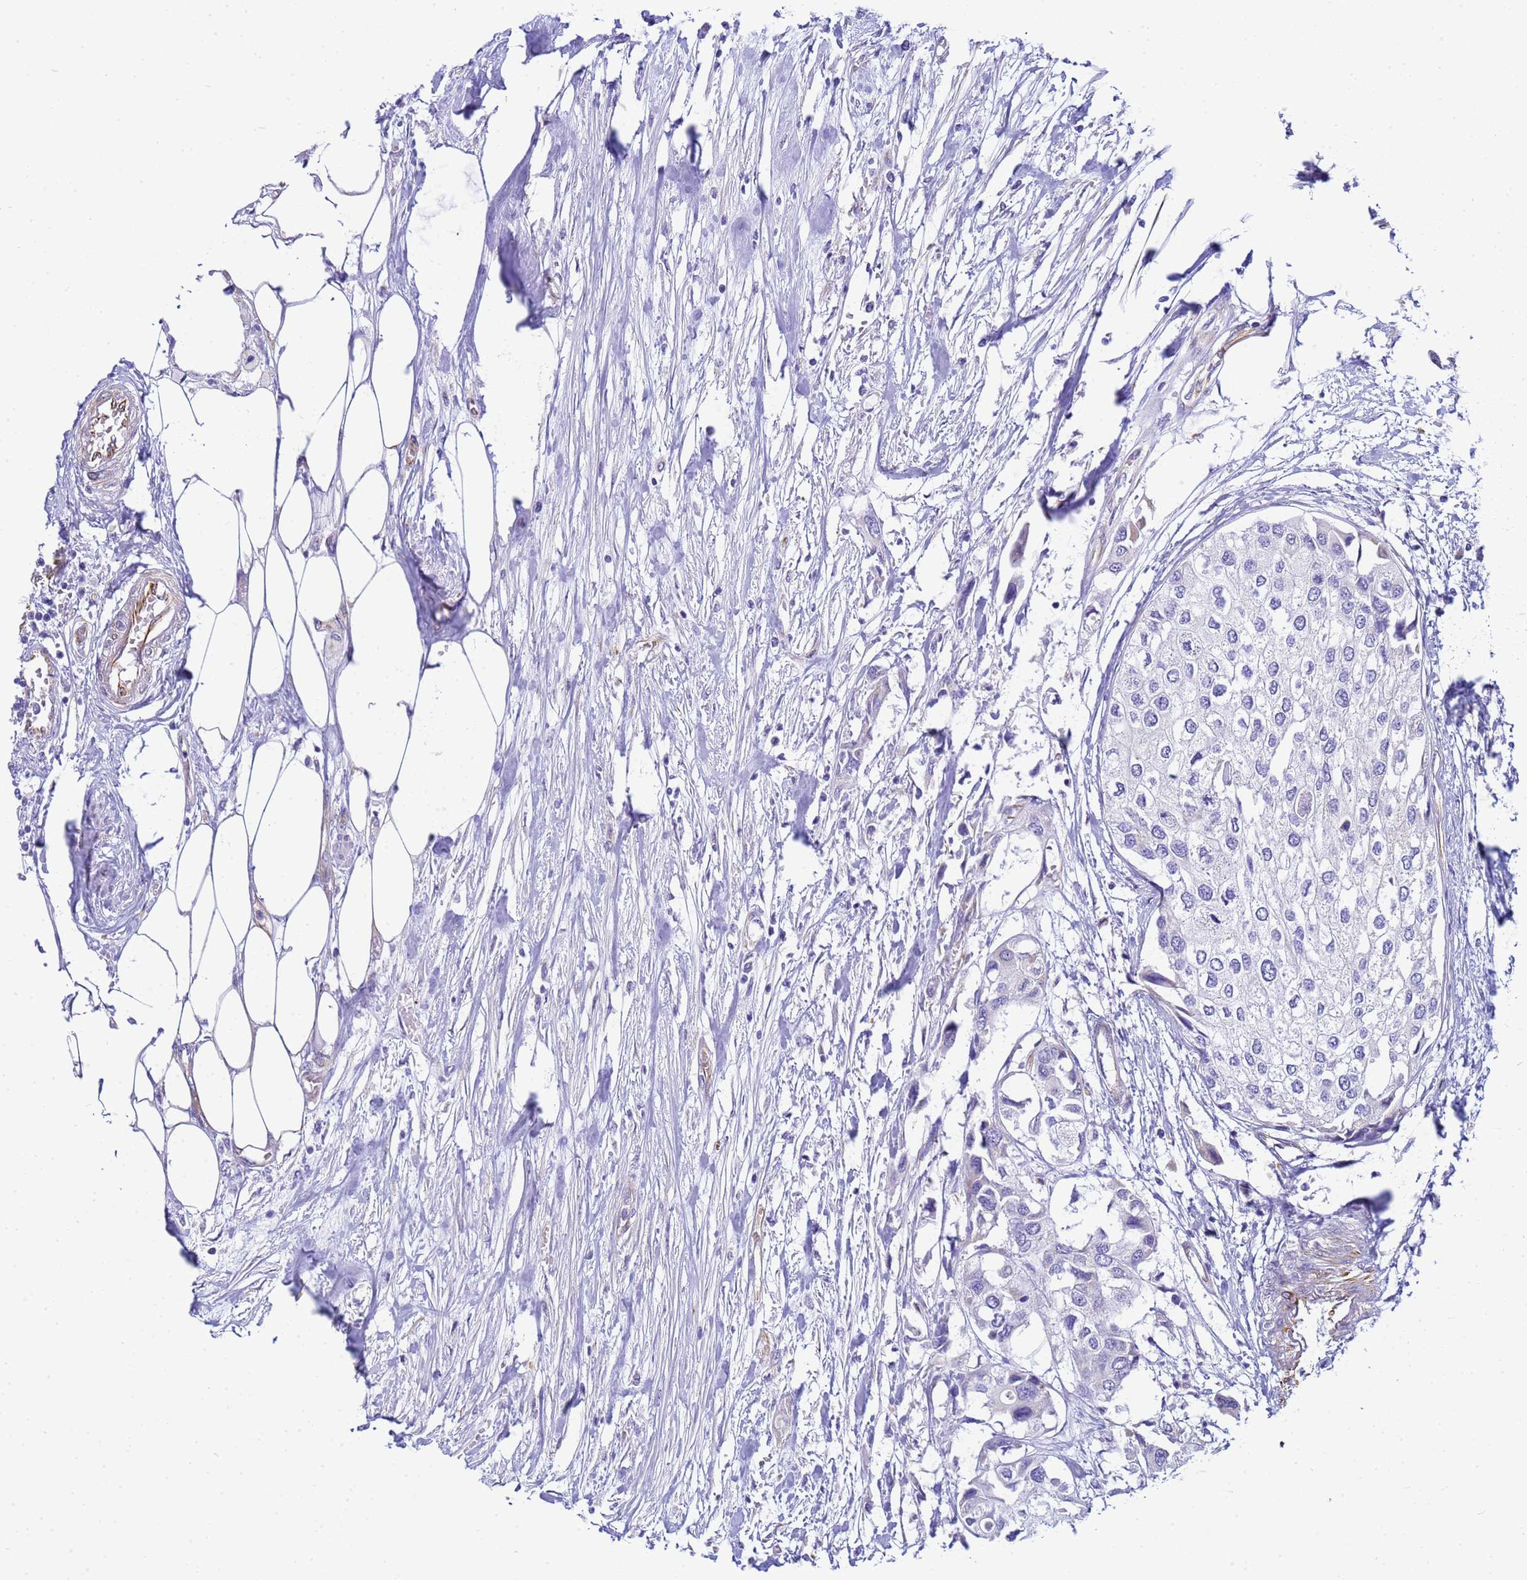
{"staining": {"intensity": "negative", "quantity": "none", "location": "none"}, "tissue": "urothelial cancer", "cell_type": "Tumor cells", "image_type": "cancer", "snomed": [{"axis": "morphology", "description": "Urothelial carcinoma, High grade"}, {"axis": "topography", "description": "Urinary bladder"}], "caption": "This is an IHC micrograph of urothelial cancer. There is no positivity in tumor cells.", "gene": "UBXN2B", "patient": {"sex": "male", "age": 64}}